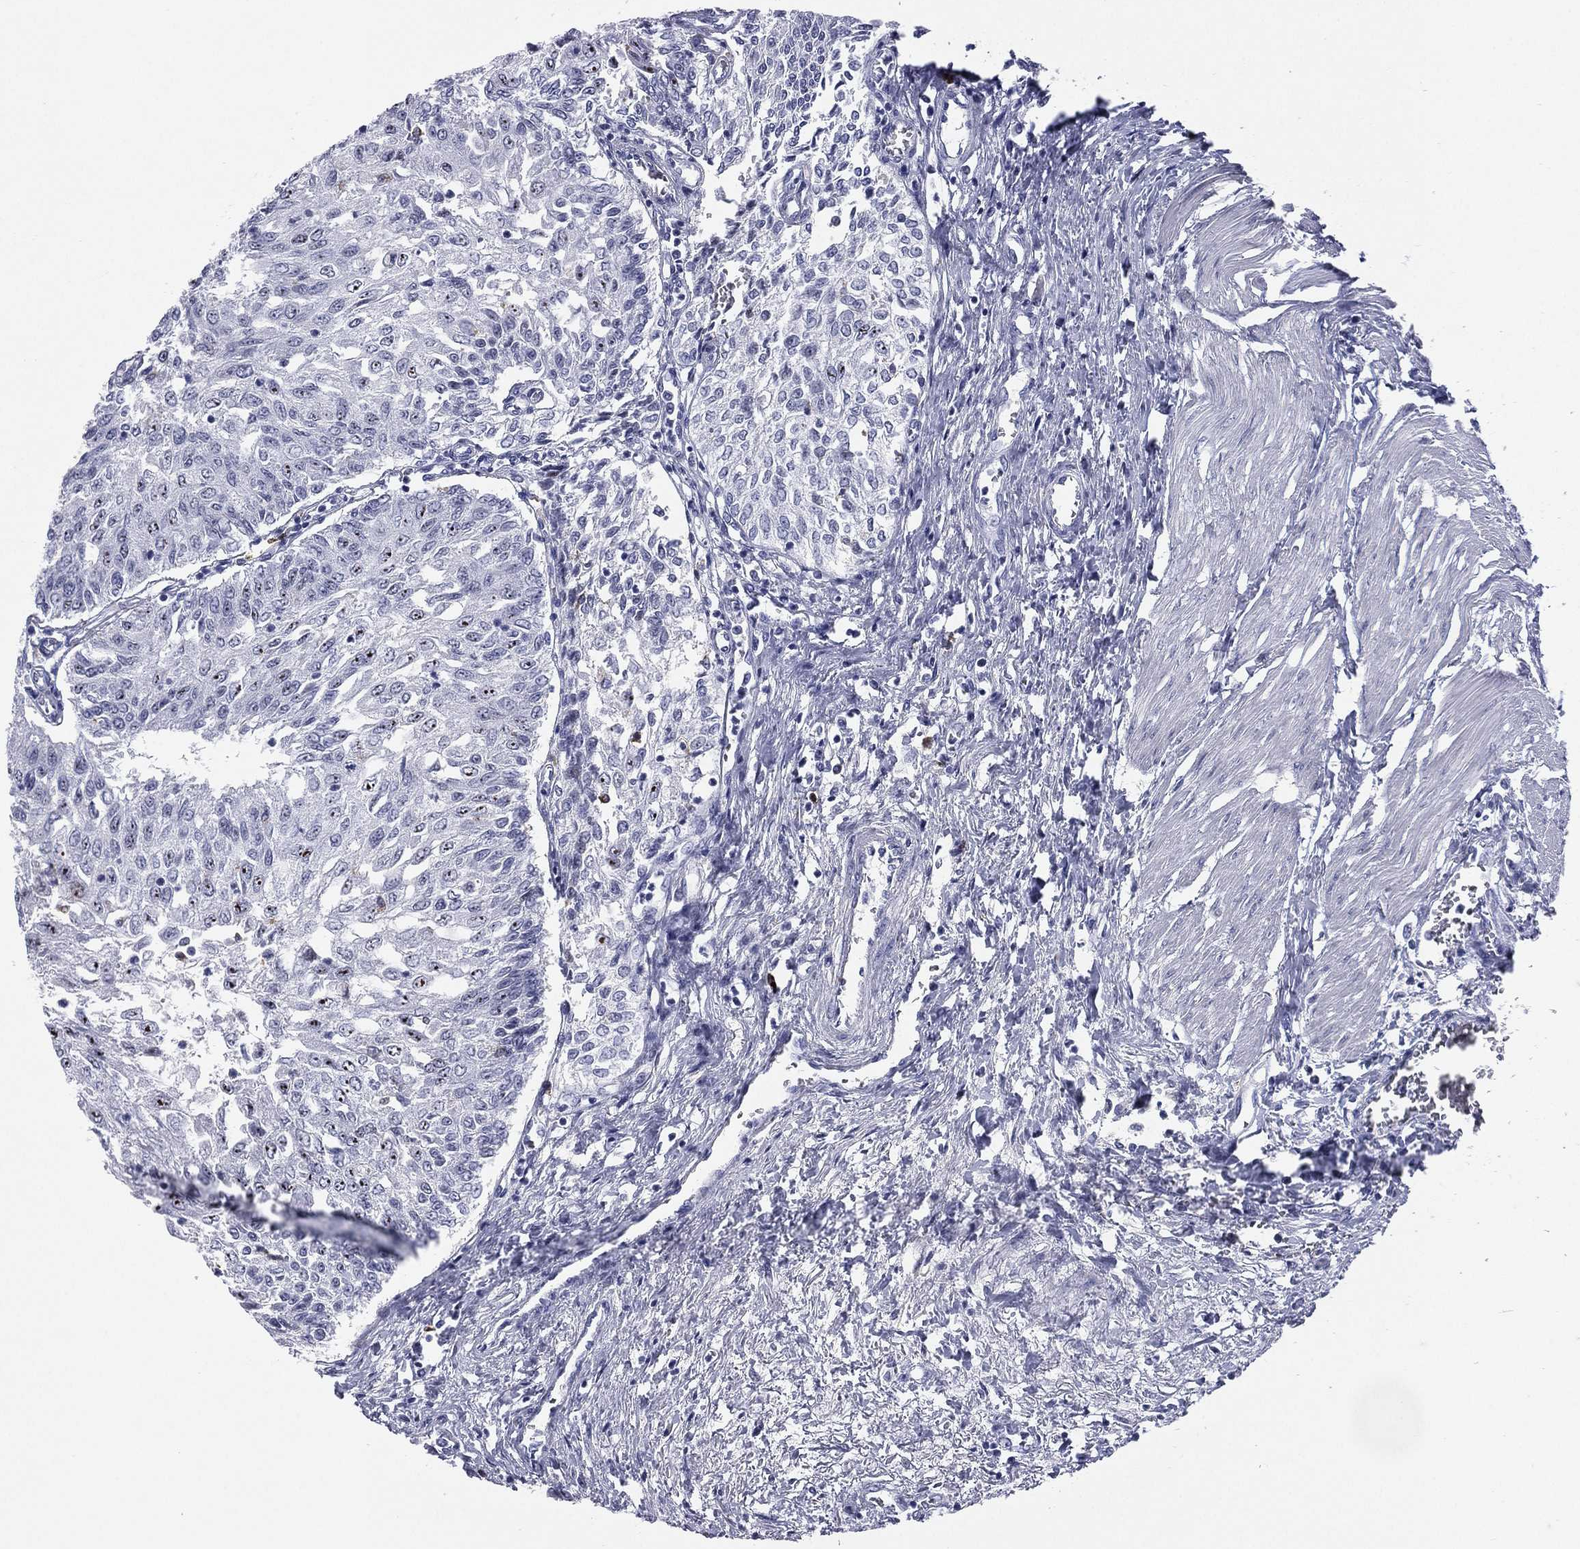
{"staining": {"intensity": "negative", "quantity": "none", "location": "none"}, "tissue": "urothelial cancer", "cell_type": "Tumor cells", "image_type": "cancer", "snomed": [{"axis": "morphology", "description": "Urothelial carcinoma, Low grade"}, {"axis": "topography", "description": "Urinary bladder"}], "caption": "Human urothelial cancer stained for a protein using immunohistochemistry displays no positivity in tumor cells.", "gene": "HLA-DOA", "patient": {"sex": "male", "age": 78}}